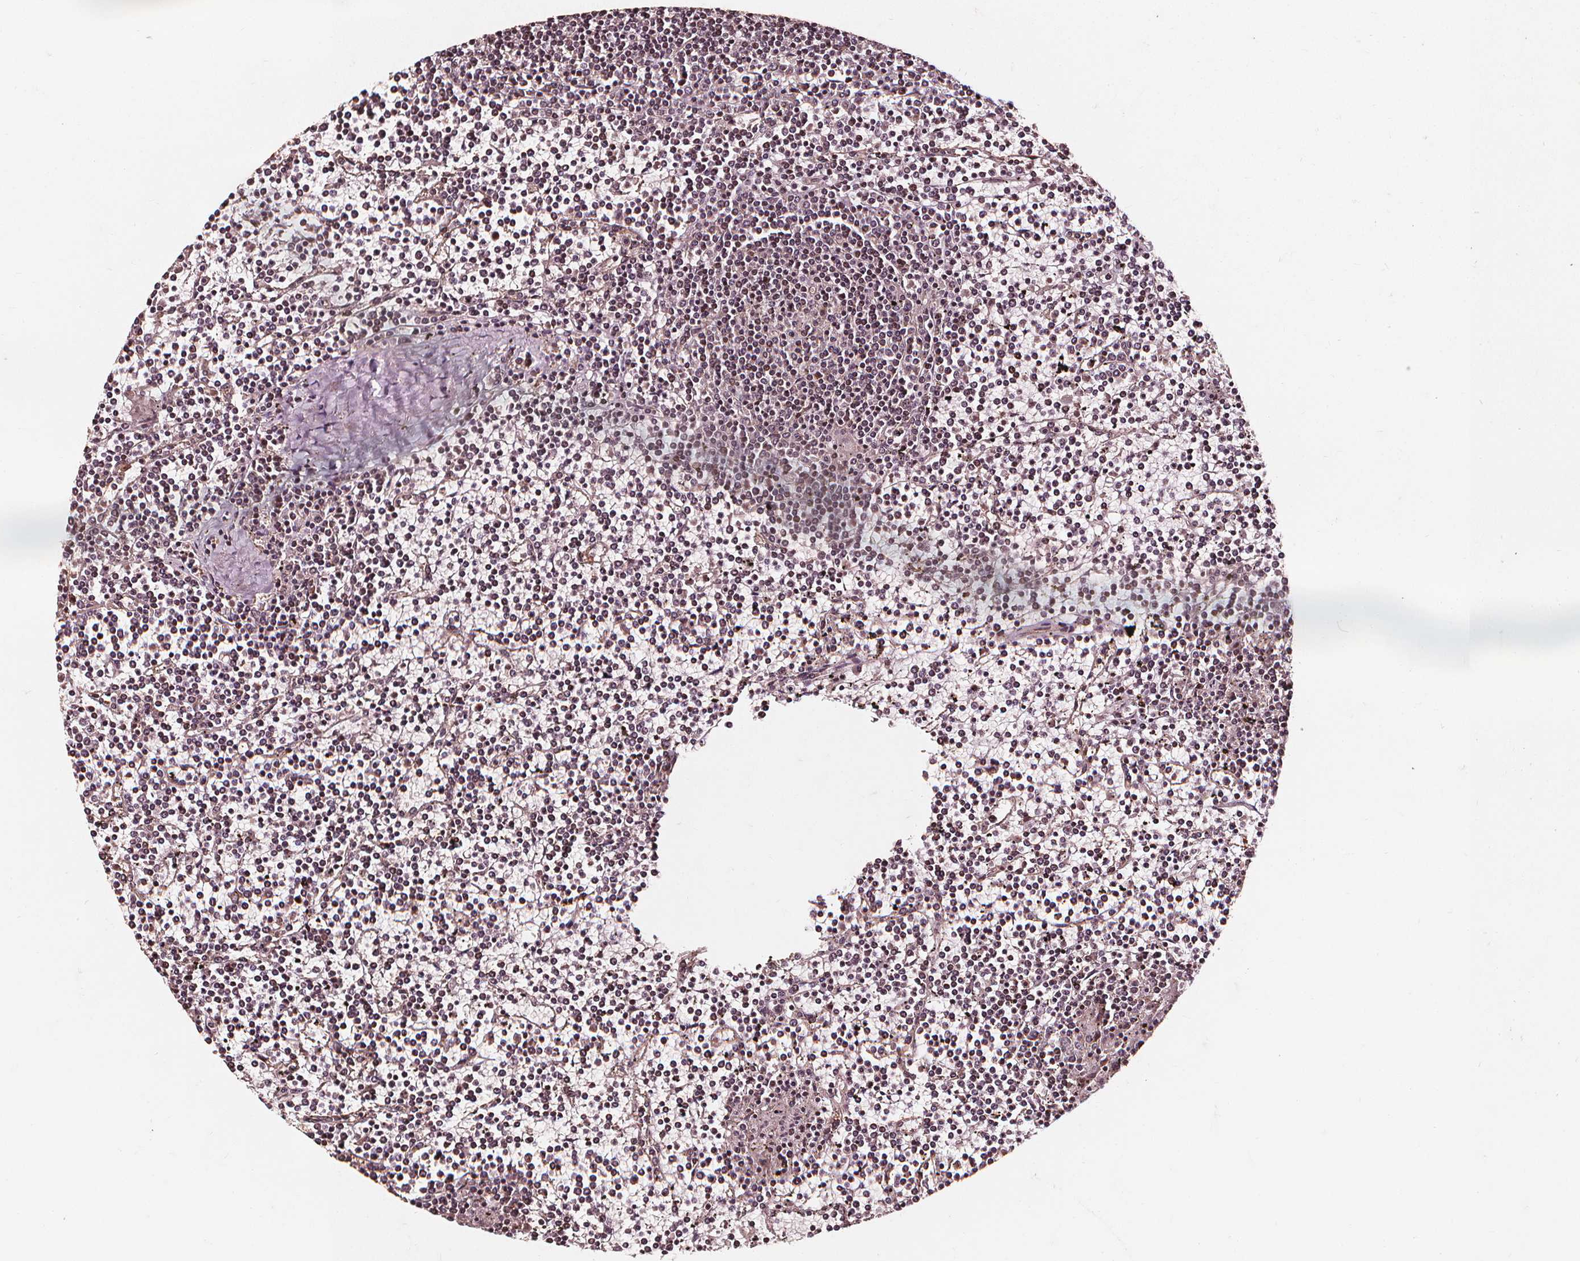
{"staining": {"intensity": "weak", "quantity": ">75%", "location": "nuclear"}, "tissue": "lymphoma", "cell_type": "Tumor cells", "image_type": "cancer", "snomed": [{"axis": "morphology", "description": "Malignant lymphoma, non-Hodgkin's type, Low grade"}, {"axis": "topography", "description": "Spleen"}], "caption": "Low-grade malignant lymphoma, non-Hodgkin's type stained with IHC displays weak nuclear staining in about >75% of tumor cells. Nuclei are stained in blue.", "gene": "EXOSC9", "patient": {"sex": "female", "age": 19}}